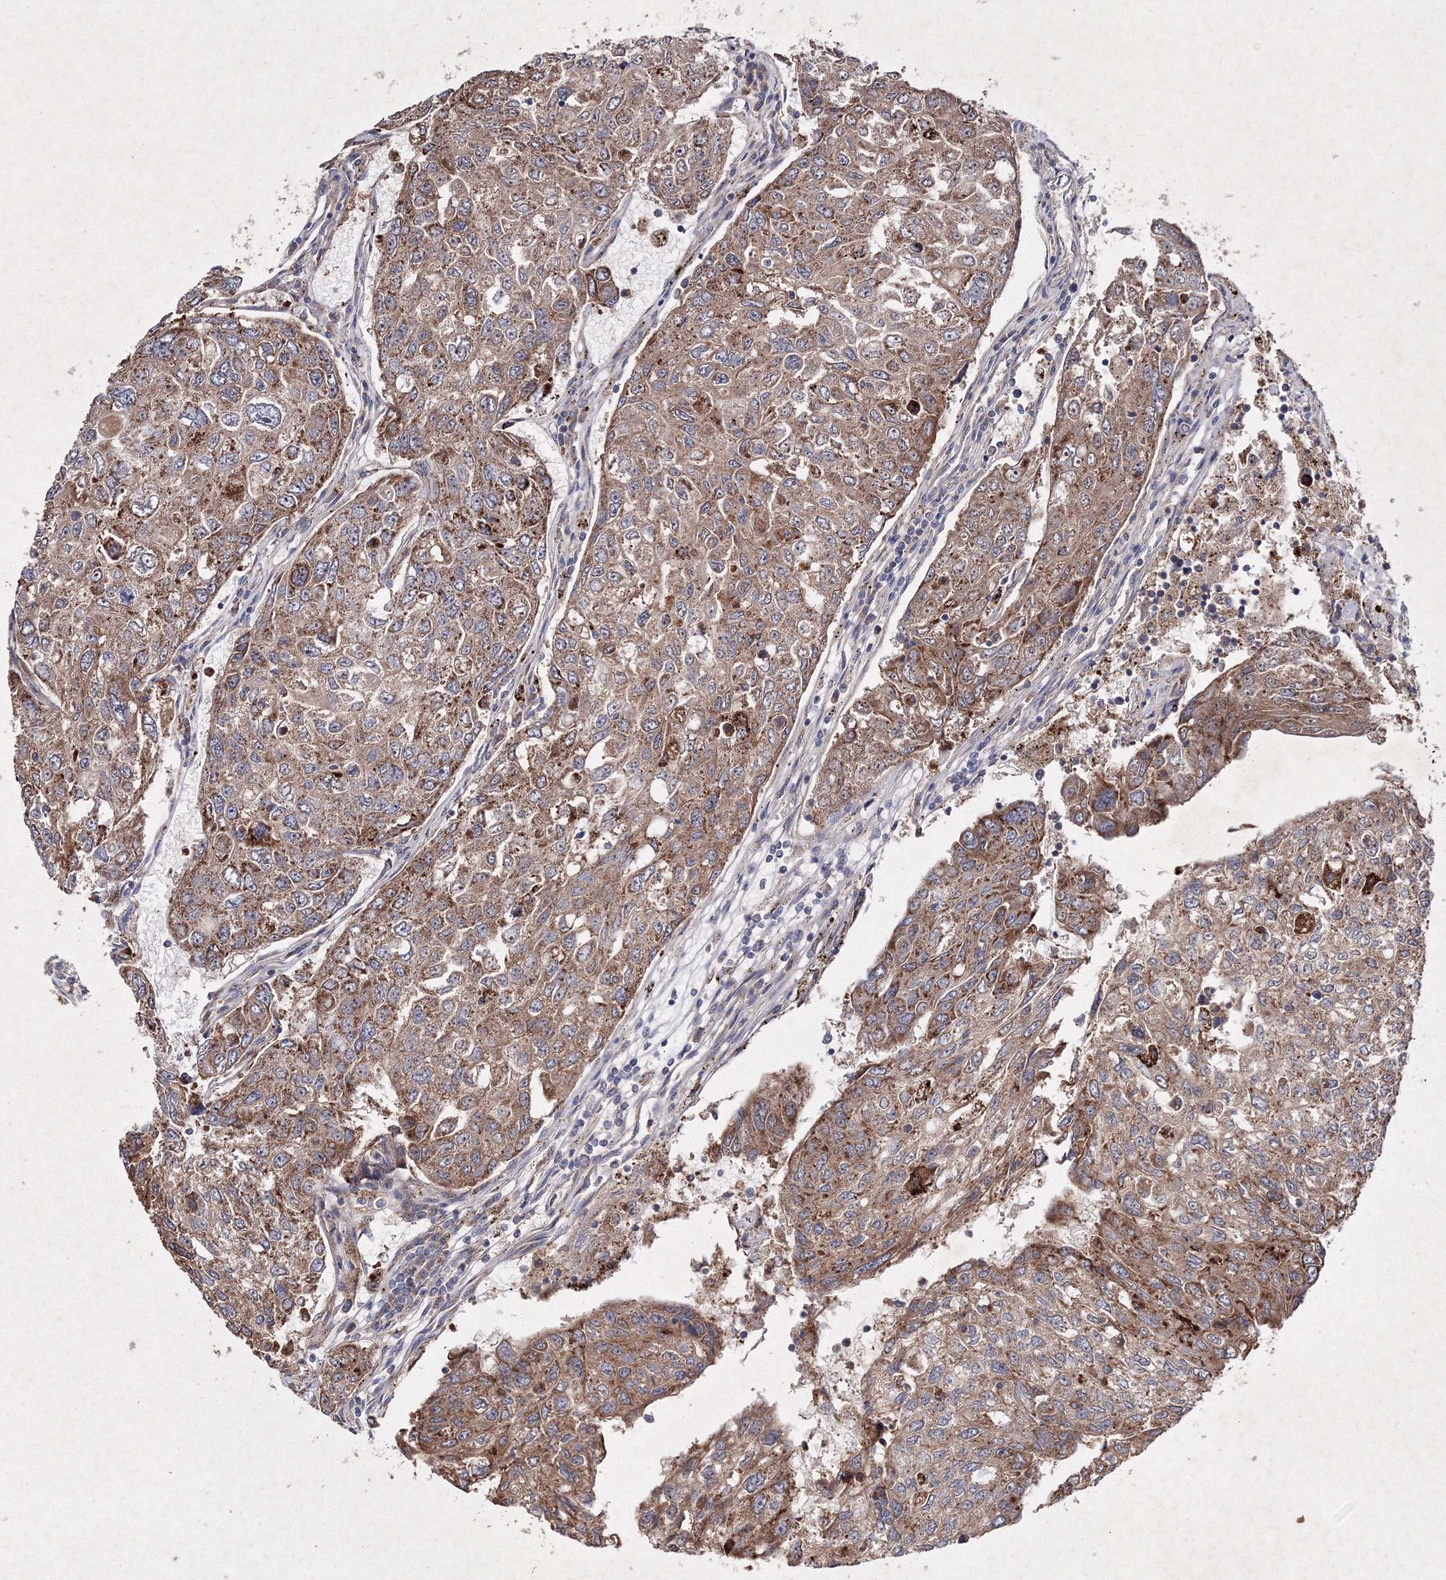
{"staining": {"intensity": "moderate", "quantity": ">75%", "location": "cytoplasmic/membranous"}, "tissue": "urothelial cancer", "cell_type": "Tumor cells", "image_type": "cancer", "snomed": [{"axis": "morphology", "description": "Urothelial carcinoma, High grade"}, {"axis": "topography", "description": "Lymph node"}, {"axis": "topography", "description": "Urinary bladder"}], "caption": "DAB (3,3'-diaminobenzidine) immunohistochemical staining of urothelial cancer displays moderate cytoplasmic/membranous protein expression in about >75% of tumor cells. (Stains: DAB in brown, nuclei in blue, Microscopy: brightfield microscopy at high magnification).", "gene": "GFM1", "patient": {"sex": "male", "age": 51}}